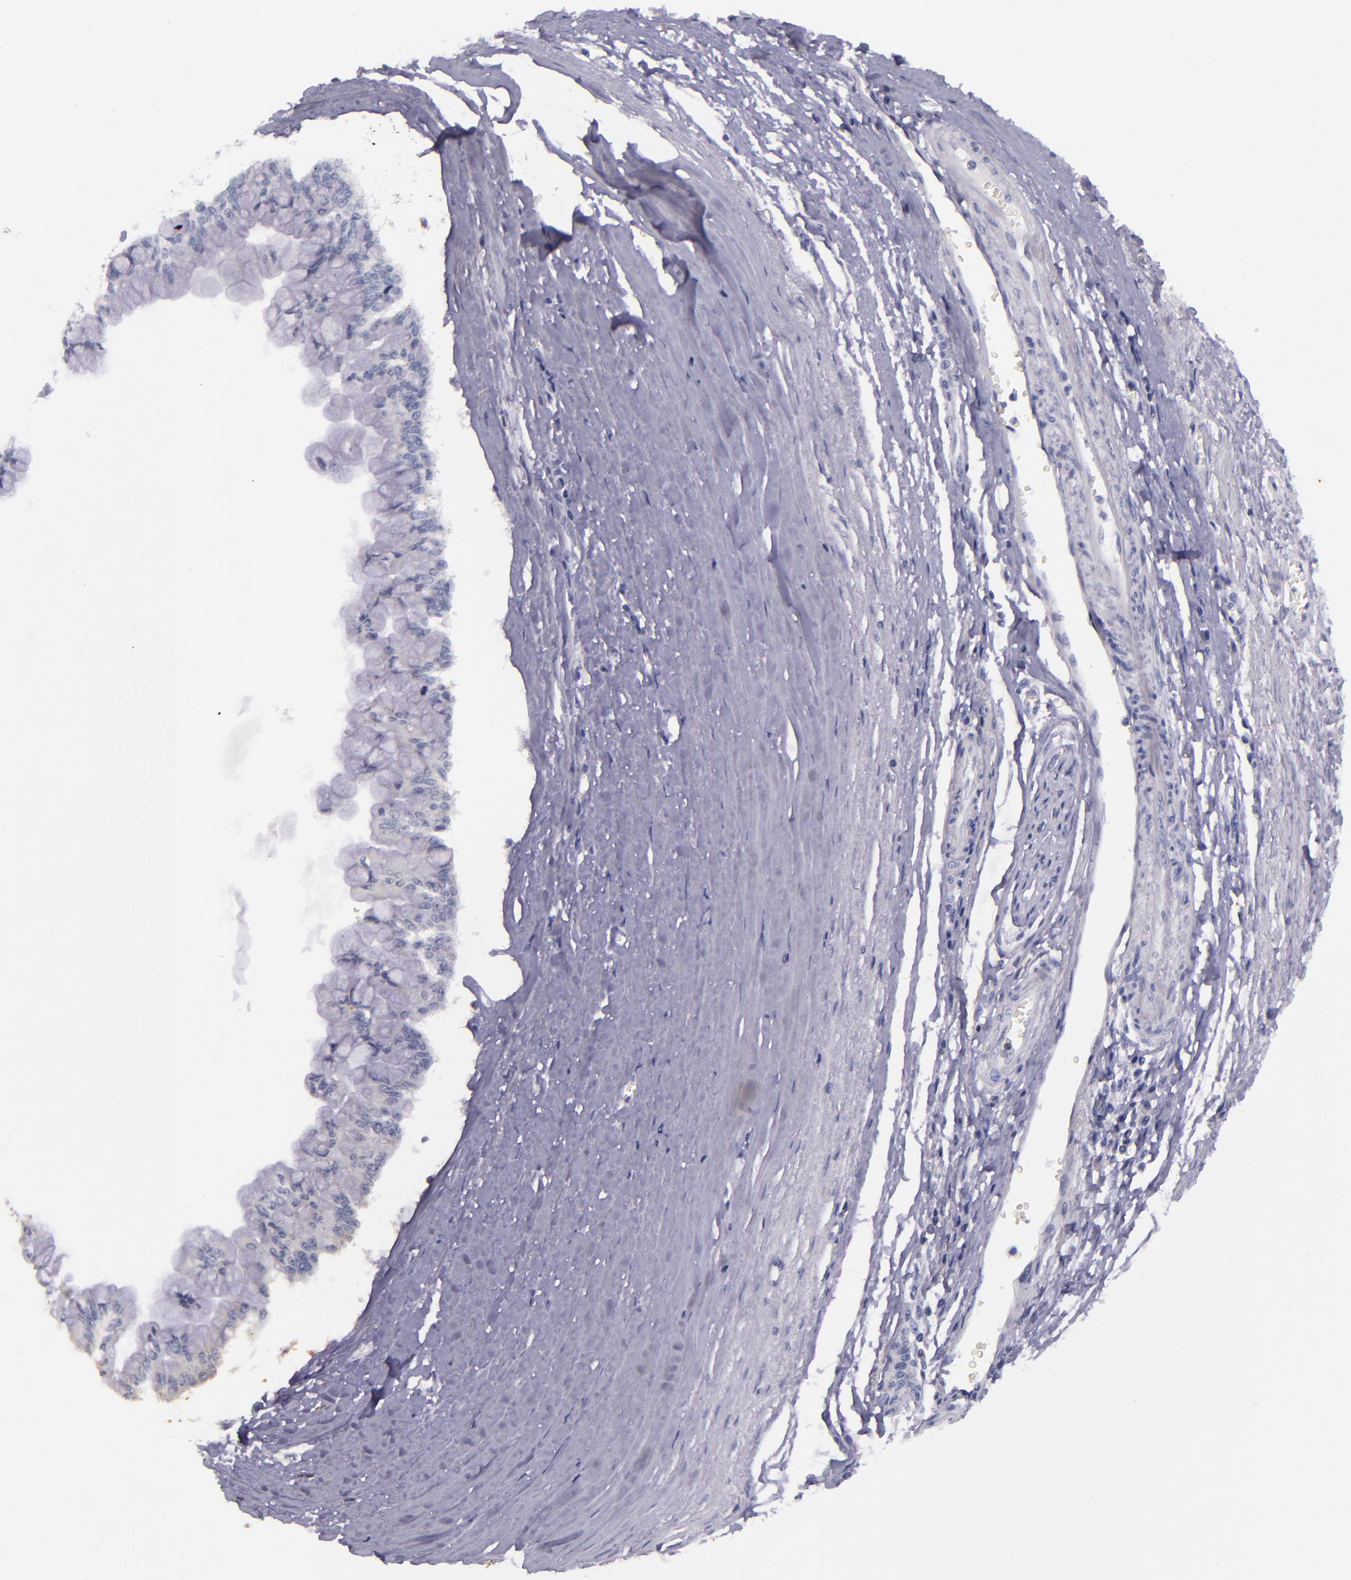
{"staining": {"intensity": "negative", "quantity": "none", "location": "none"}, "tissue": "liver cancer", "cell_type": "Tumor cells", "image_type": "cancer", "snomed": [{"axis": "morphology", "description": "Cholangiocarcinoma"}, {"axis": "topography", "description": "Liver"}], "caption": "IHC of liver cholangiocarcinoma displays no positivity in tumor cells. (Brightfield microscopy of DAB immunohistochemistry at high magnification).", "gene": "SLC9A3R1", "patient": {"sex": "female", "age": 79}}